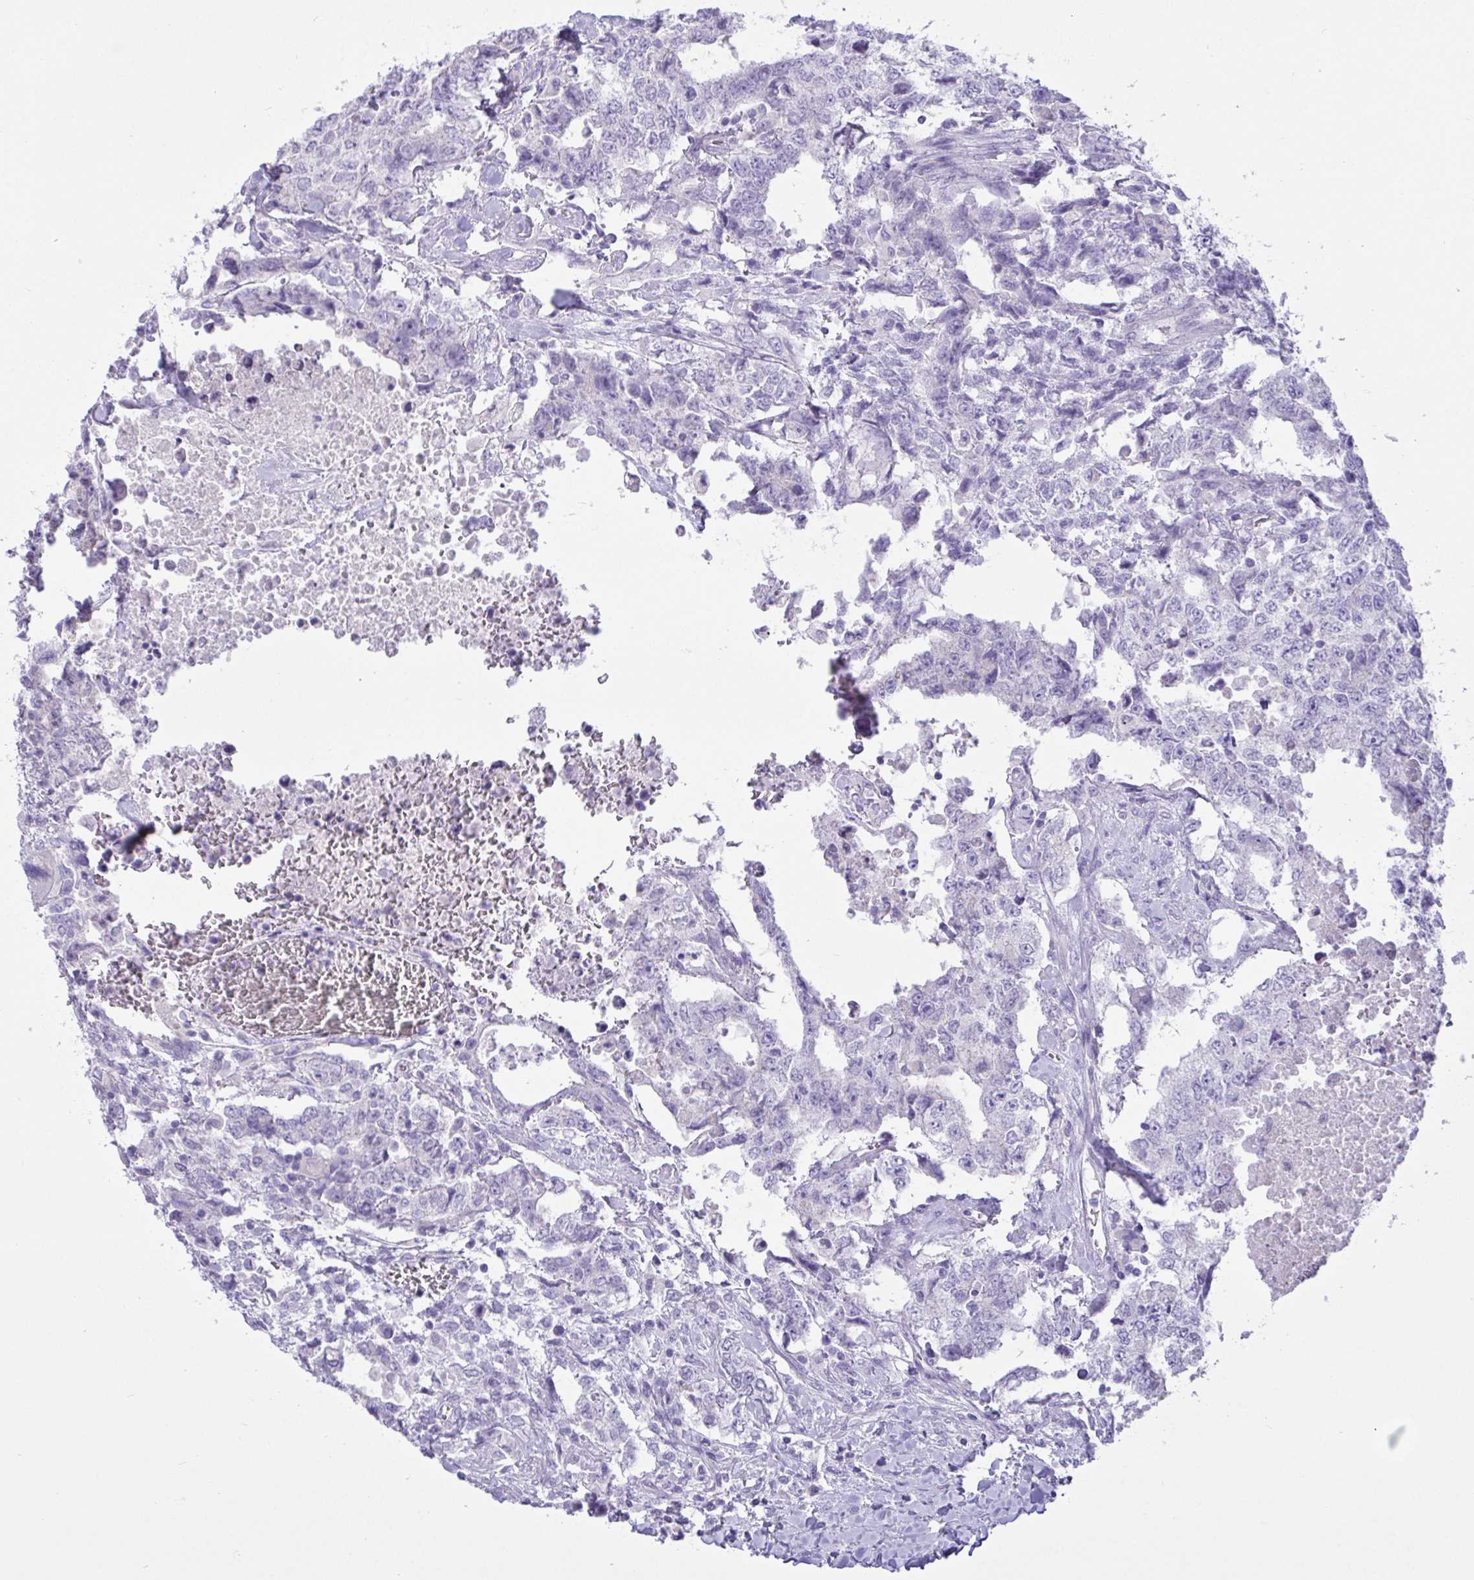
{"staining": {"intensity": "negative", "quantity": "none", "location": "none"}, "tissue": "testis cancer", "cell_type": "Tumor cells", "image_type": "cancer", "snomed": [{"axis": "morphology", "description": "Carcinoma, Embryonal, NOS"}, {"axis": "topography", "description": "Testis"}], "caption": "Tumor cells are negative for brown protein staining in embryonal carcinoma (testis). (DAB IHC visualized using brightfield microscopy, high magnification).", "gene": "C4orf33", "patient": {"sex": "male", "age": 24}}